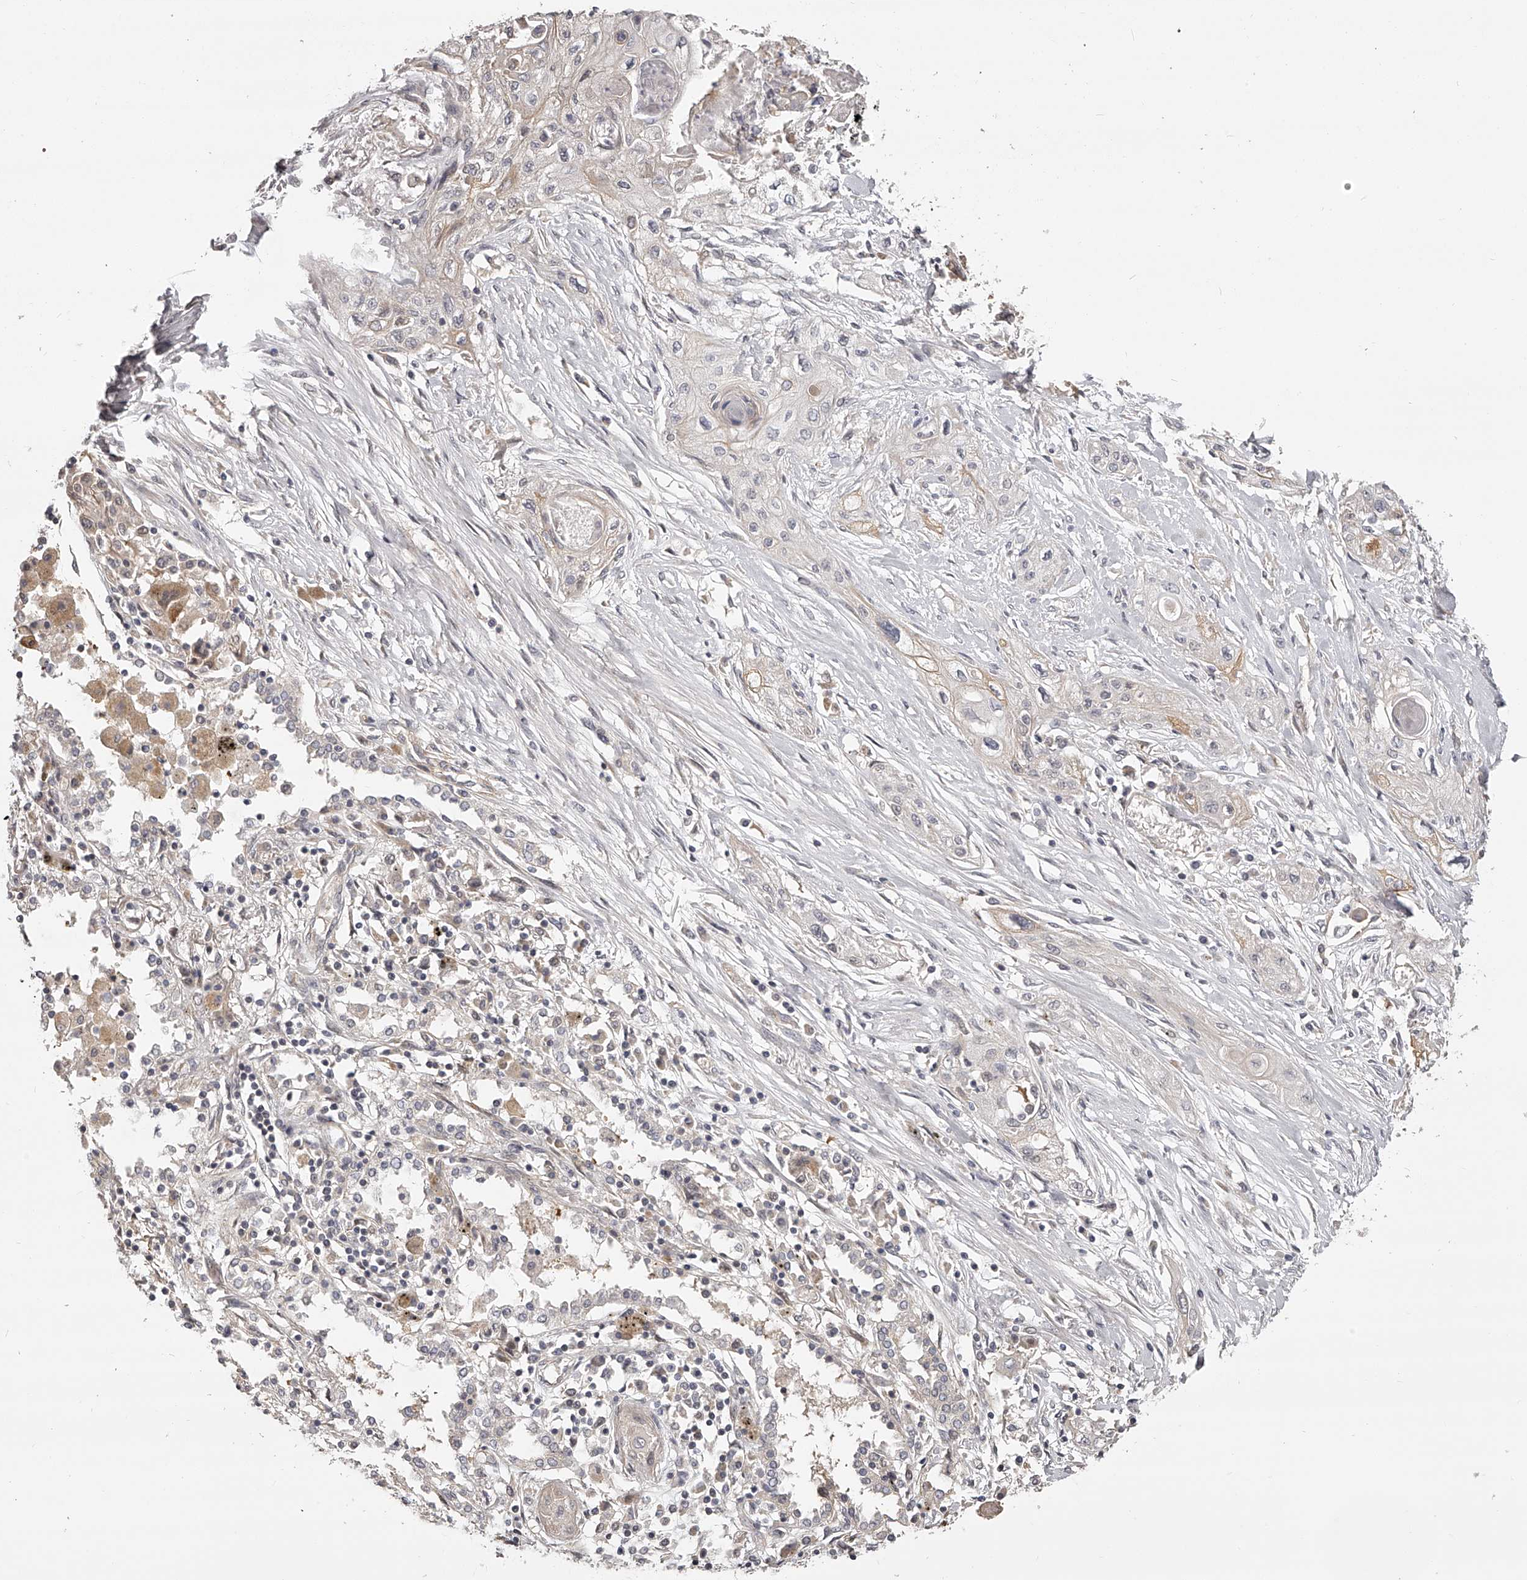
{"staining": {"intensity": "weak", "quantity": "<25%", "location": "cytoplasmic/membranous"}, "tissue": "lung cancer", "cell_type": "Tumor cells", "image_type": "cancer", "snomed": [{"axis": "morphology", "description": "Squamous cell carcinoma, NOS"}, {"axis": "topography", "description": "Lung"}], "caption": "Immunohistochemistry (IHC) micrograph of human squamous cell carcinoma (lung) stained for a protein (brown), which shows no expression in tumor cells.", "gene": "ZNF582", "patient": {"sex": "female", "age": 47}}